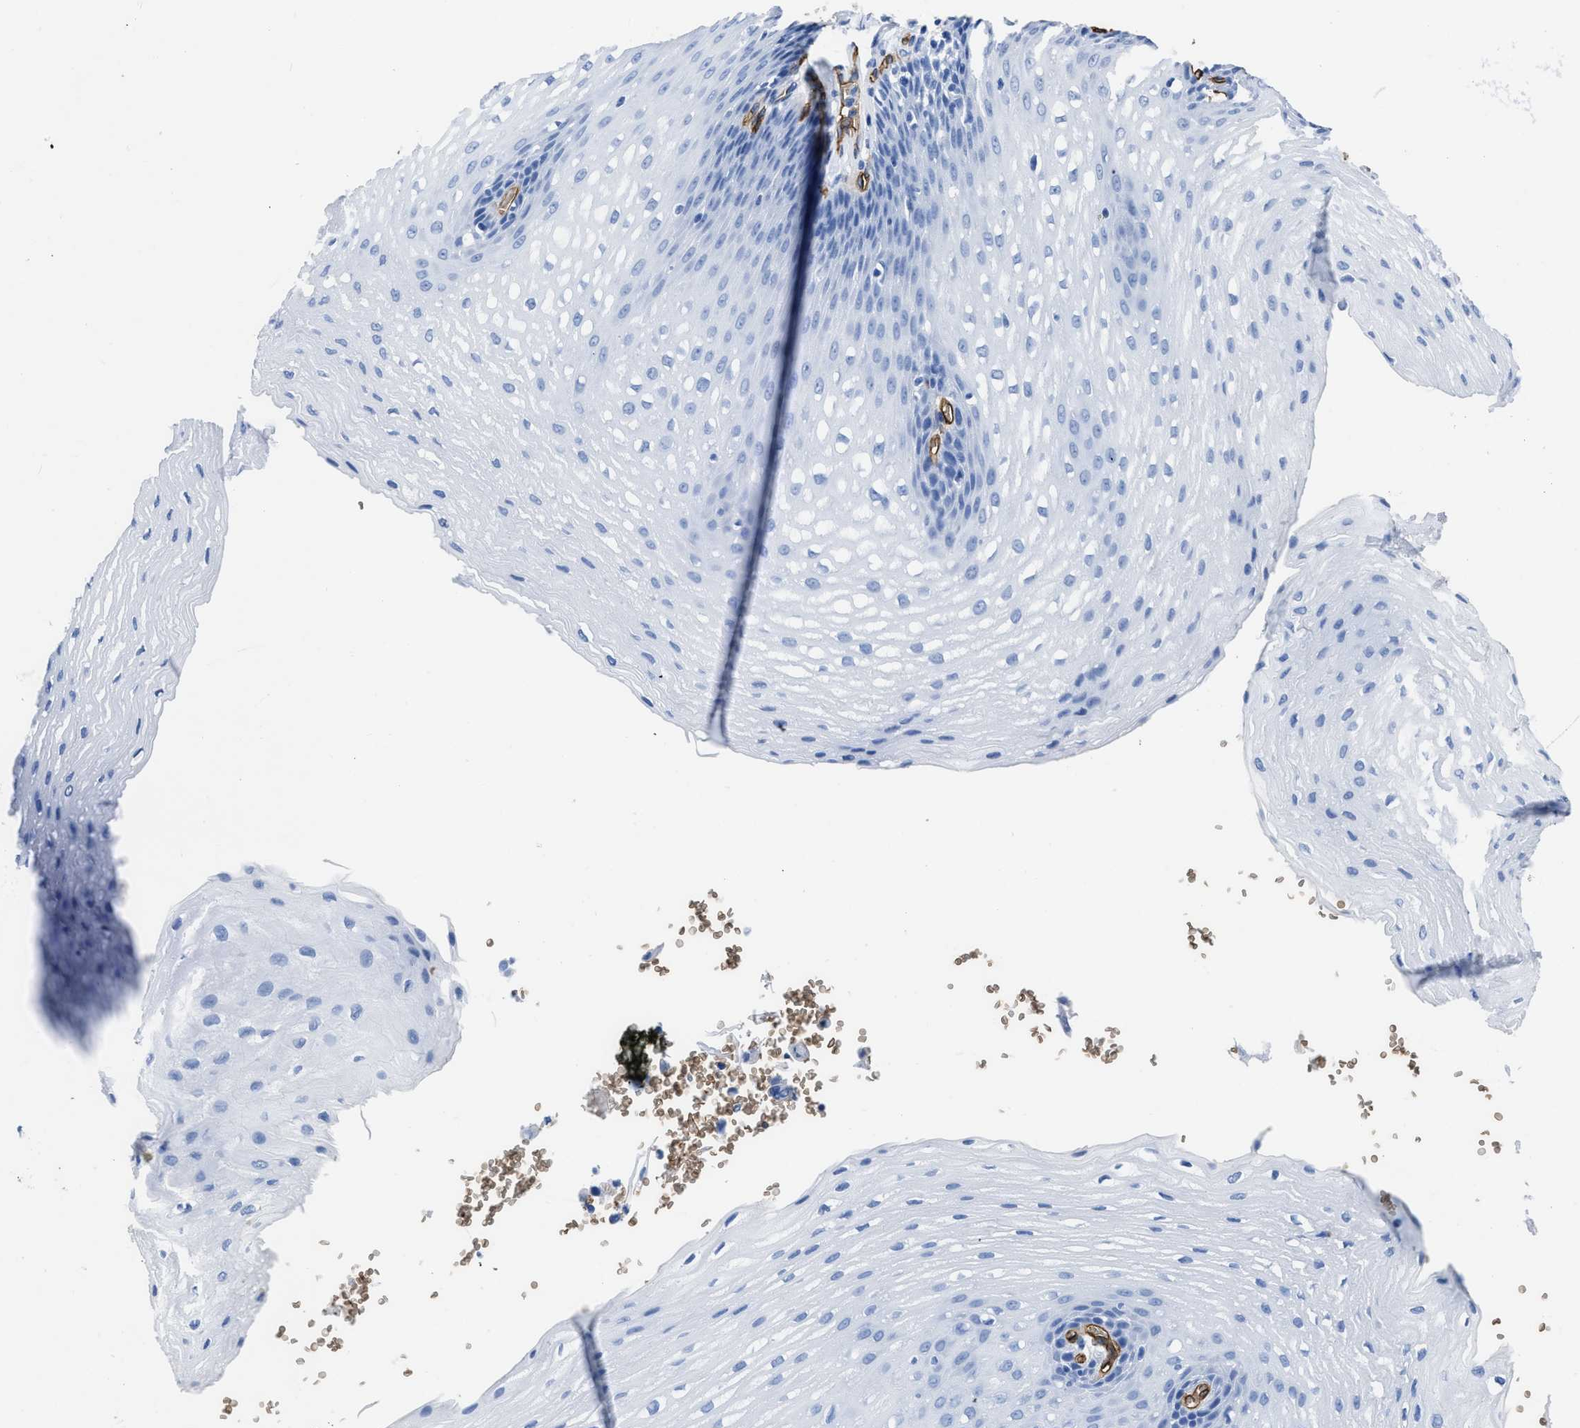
{"staining": {"intensity": "negative", "quantity": "none", "location": "none"}, "tissue": "esophagus", "cell_type": "Squamous epithelial cells", "image_type": "normal", "snomed": [{"axis": "morphology", "description": "Normal tissue, NOS"}, {"axis": "topography", "description": "Esophagus"}], "caption": "The histopathology image demonstrates no staining of squamous epithelial cells in normal esophagus.", "gene": "AQP1", "patient": {"sex": "male", "age": 48}}